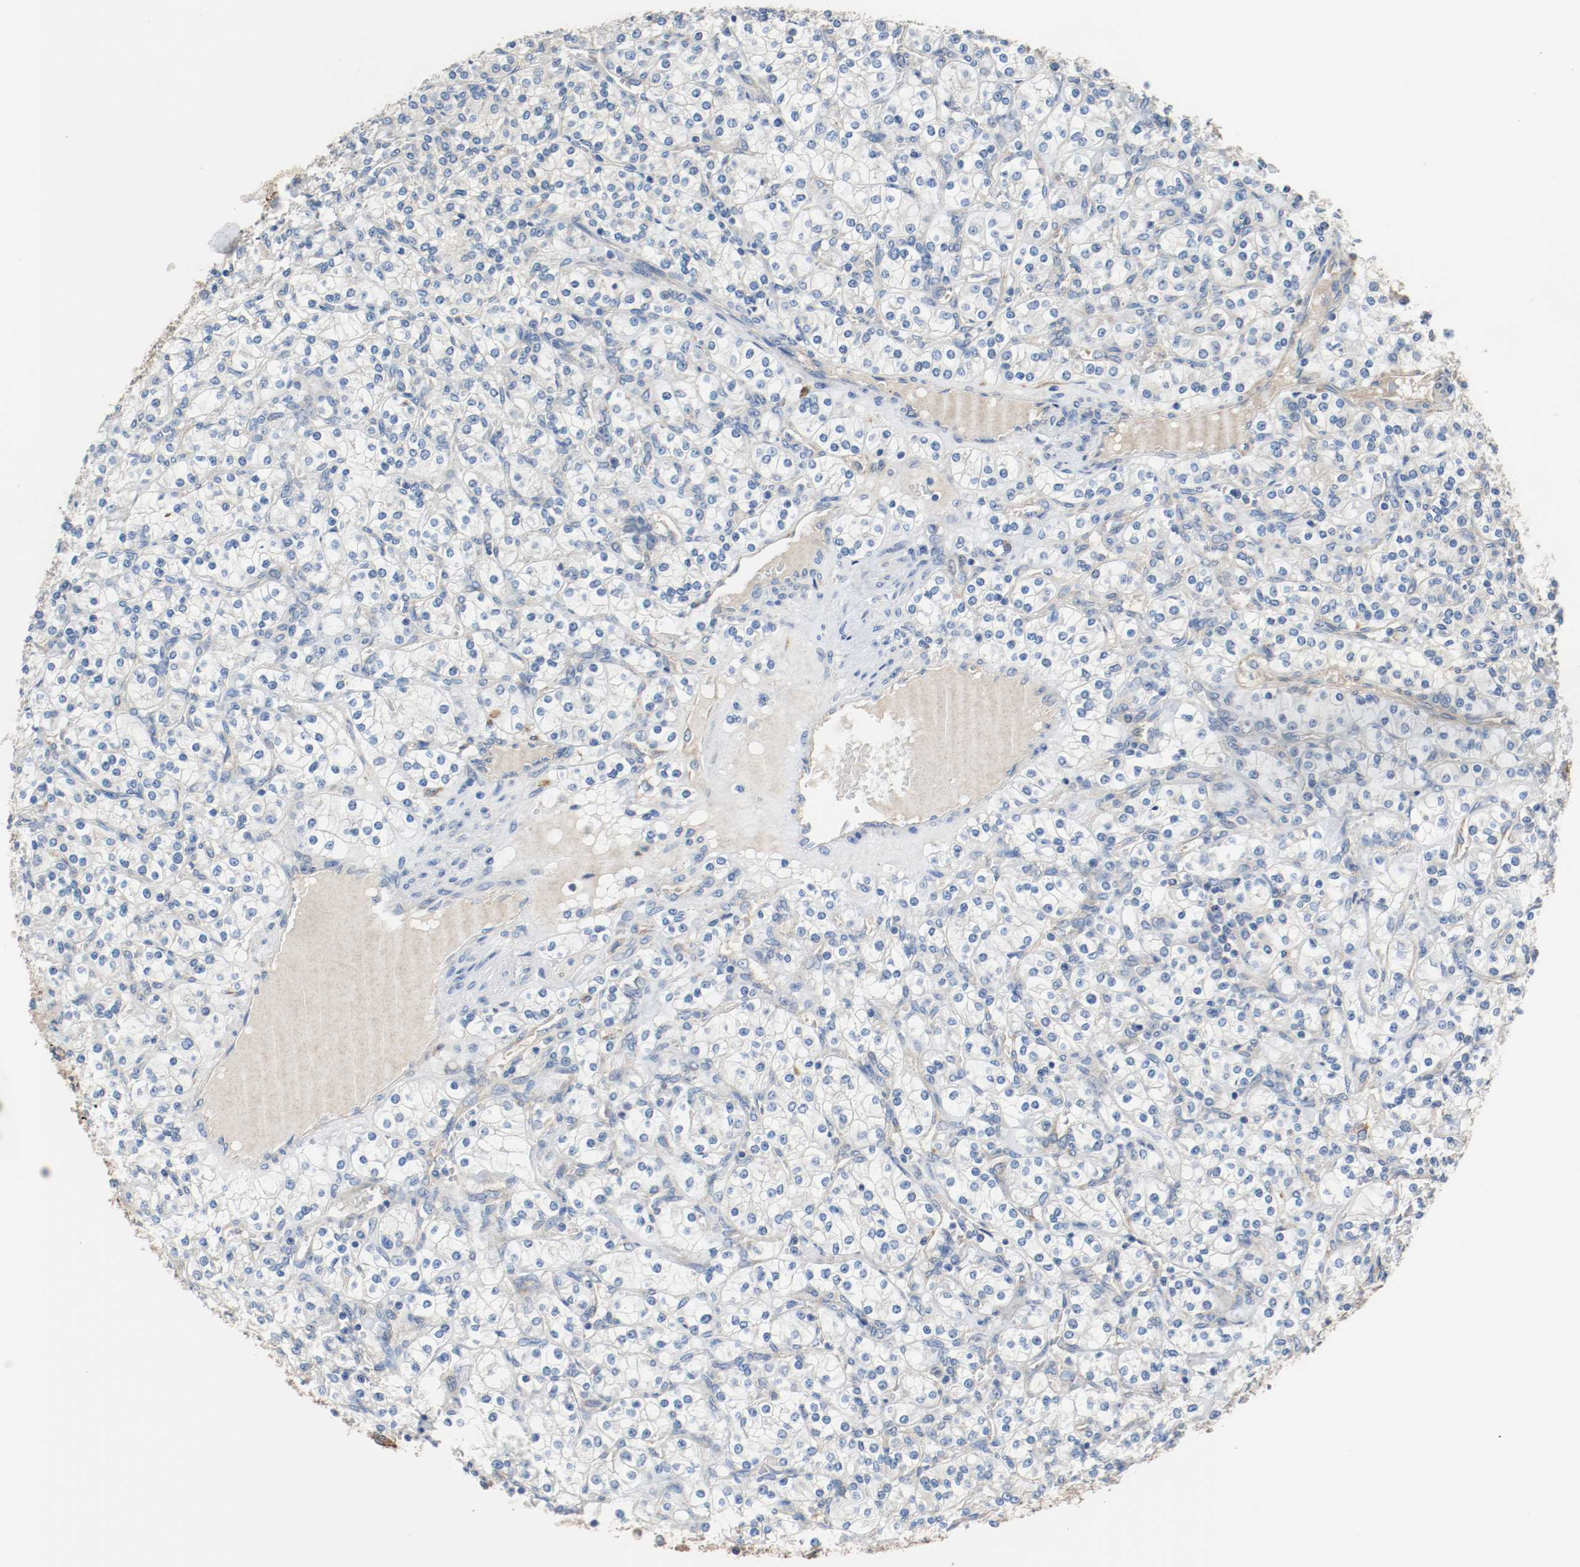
{"staining": {"intensity": "negative", "quantity": "none", "location": "none"}, "tissue": "renal cancer", "cell_type": "Tumor cells", "image_type": "cancer", "snomed": [{"axis": "morphology", "description": "Adenocarcinoma, NOS"}, {"axis": "topography", "description": "Kidney"}], "caption": "This is a histopathology image of immunohistochemistry (IHC) staining of renal cancer (adenocarcinoma), which shows no expression in tumor cells.", "gene": "TUBA3D", "patient": {"sex": "male", "age": 77}}